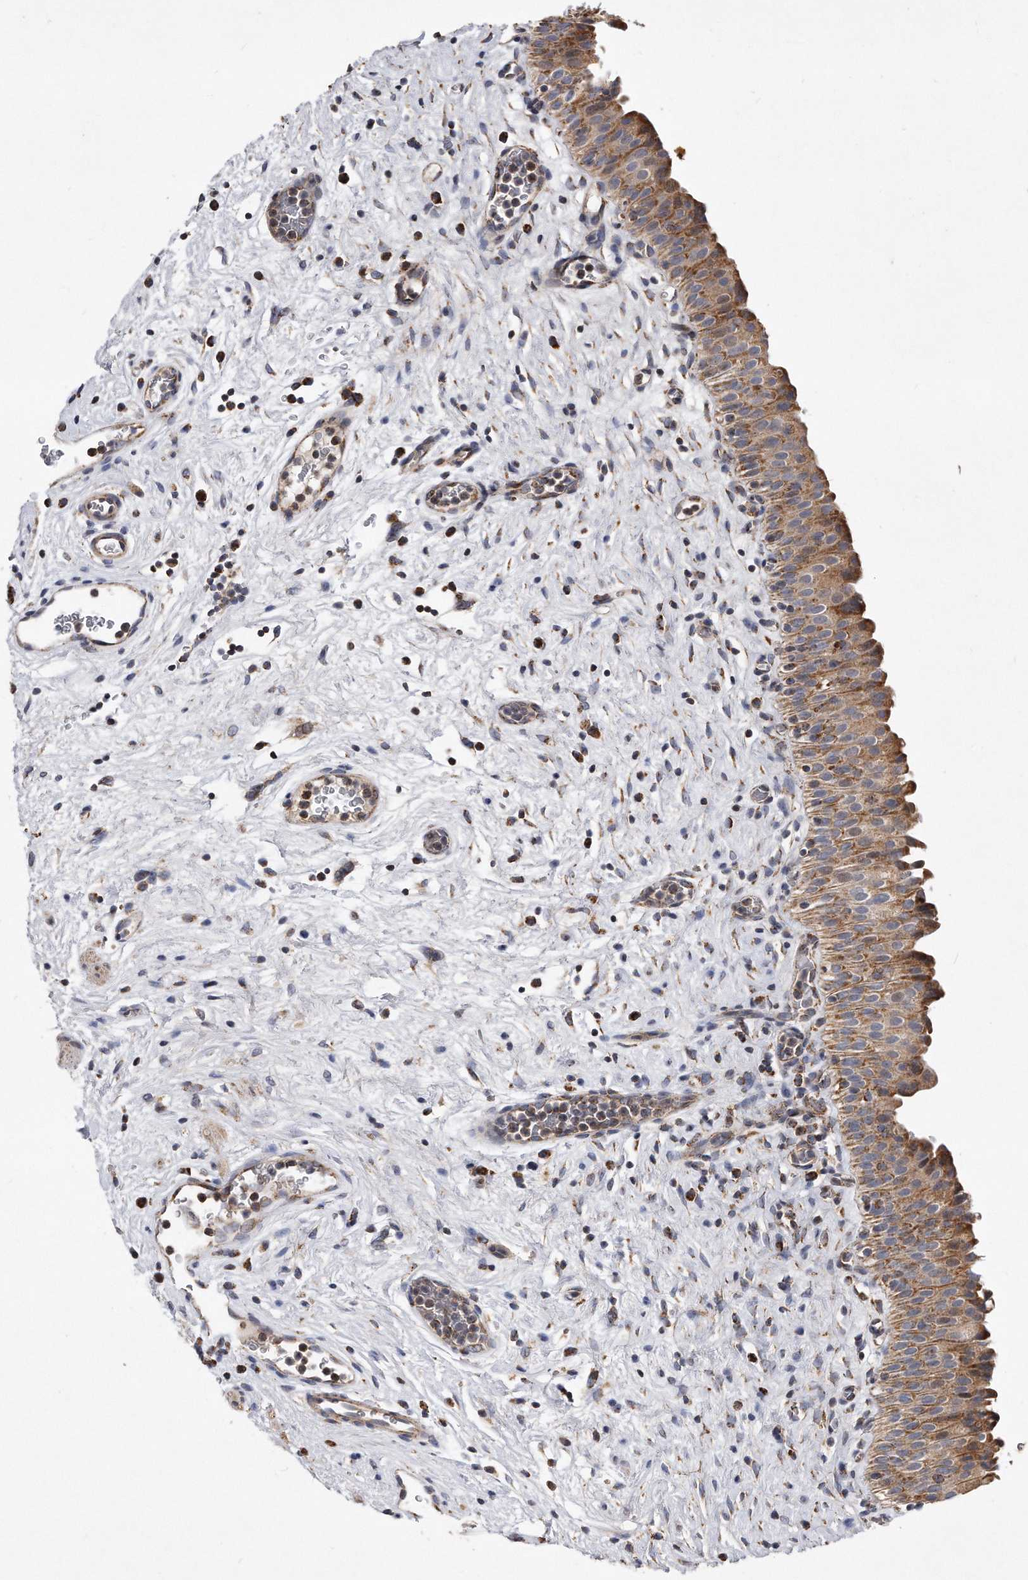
{"staining": {"intensity": "moderate", "quantity": ">75%", "location": "cytoplasmic/membranous"}, "tissue": "urinary bladder", "cell_type": "Urothelial cells", "image_type": "normal", "snomed": [{"axis": "morphology", "description": "Normal tissue, NOS"}, {"axis": "topography", "description": "Urinary bladder"}], "caption": "Urinary bladder stained with IHC reveals moderate cytoplasmic/membranous staining in about >75% of urothelial cells.", "gene": "PPP5C", "patient": {"sex": "male", "age": 82}}